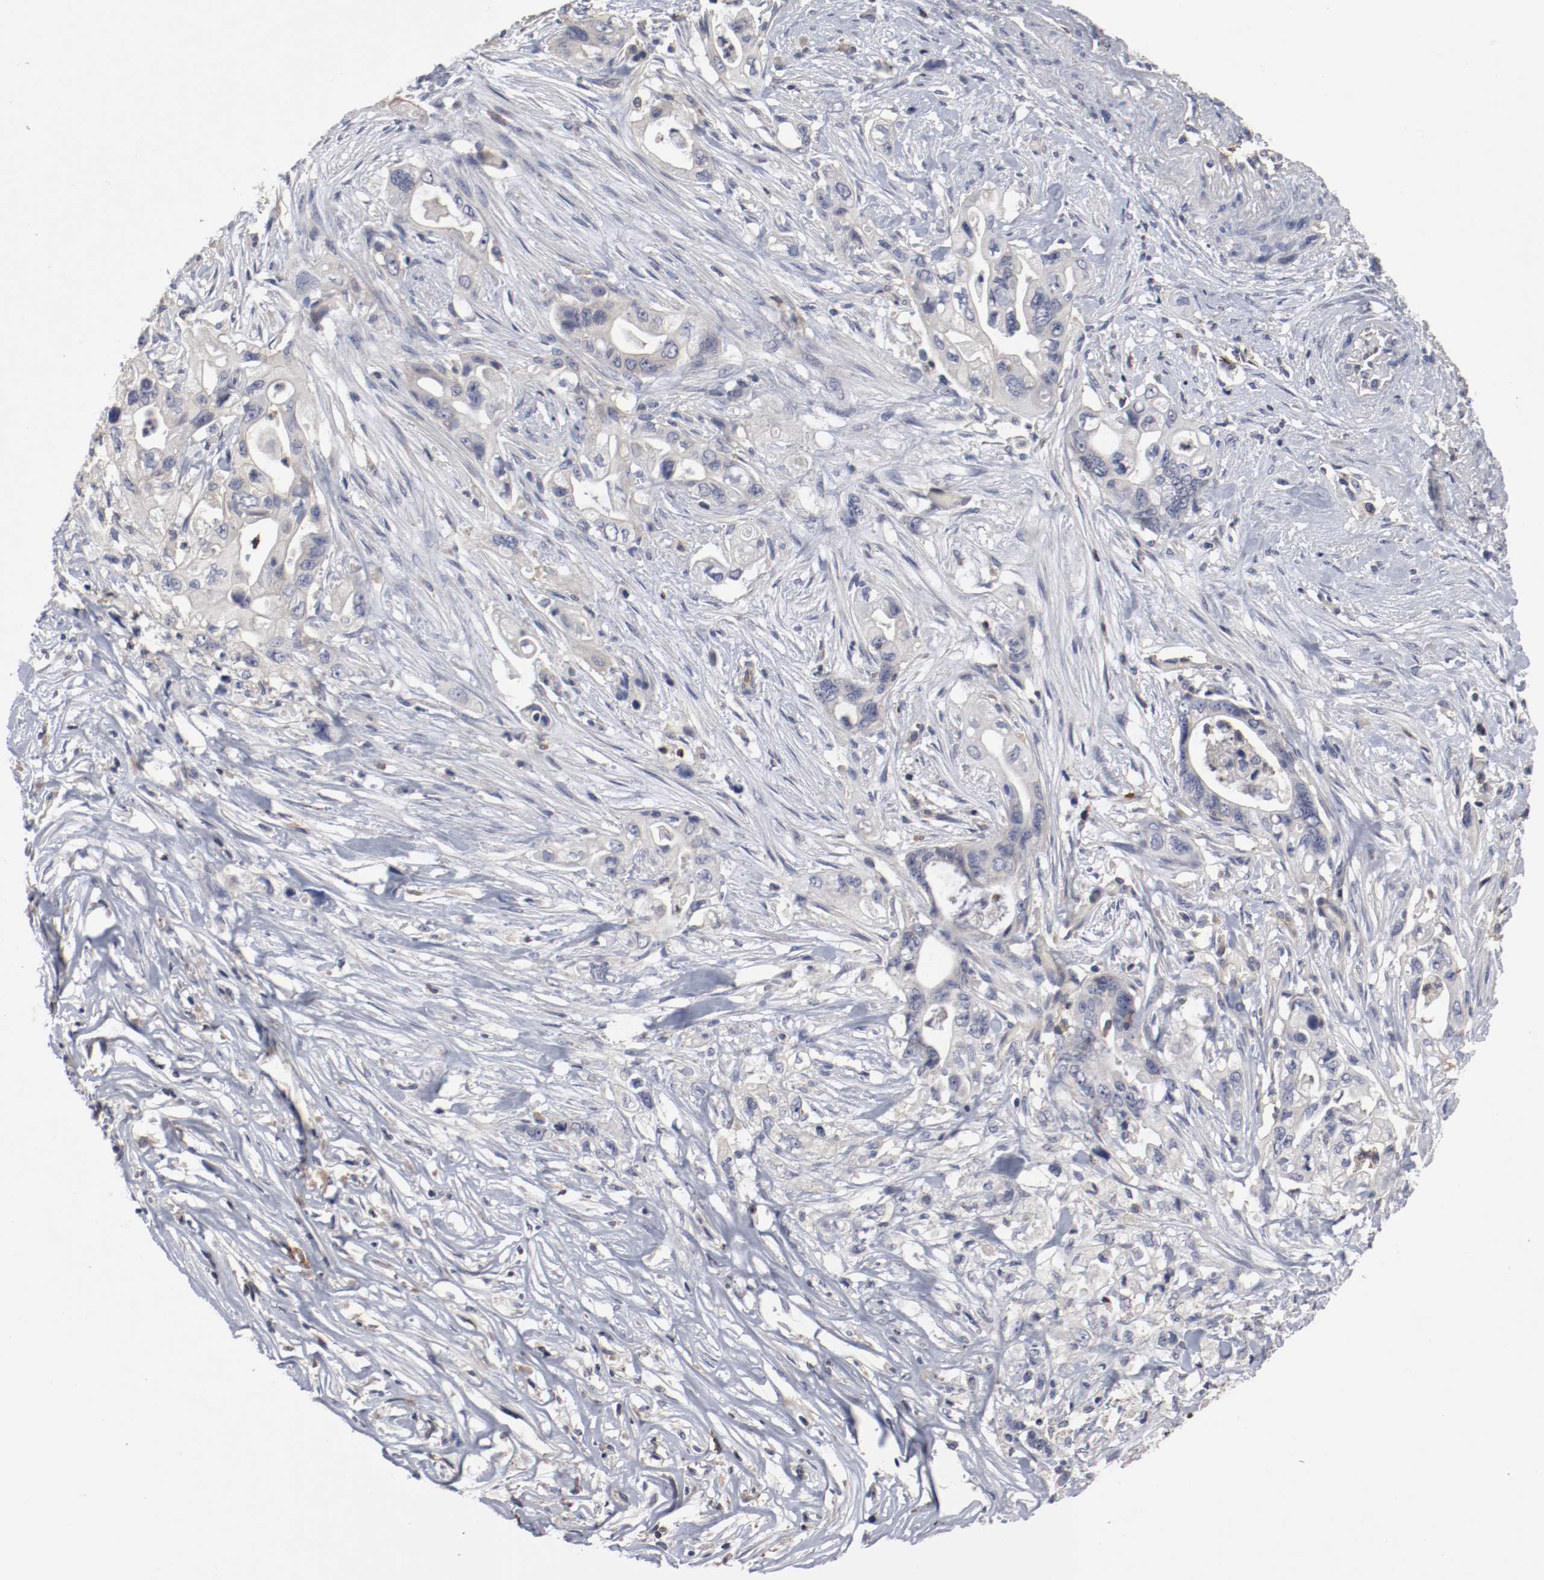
{"staining": {"intensity": "negative", "quantity": "none", "location": "none"}, "tissue": "pancreatic cancer", "cell_type": "Tumor cells", "image_type": "cancer", "snomed": [{"axis": "morphology", "description": "Normal tissue, NOS"}, {"axis": "topography", "description": "Pancreas"}], "caption": "Tumor cells show no significant staining in pancreatic cancer.", "gene": "CBL", "patient": {"sex": "male", "age": 42}}